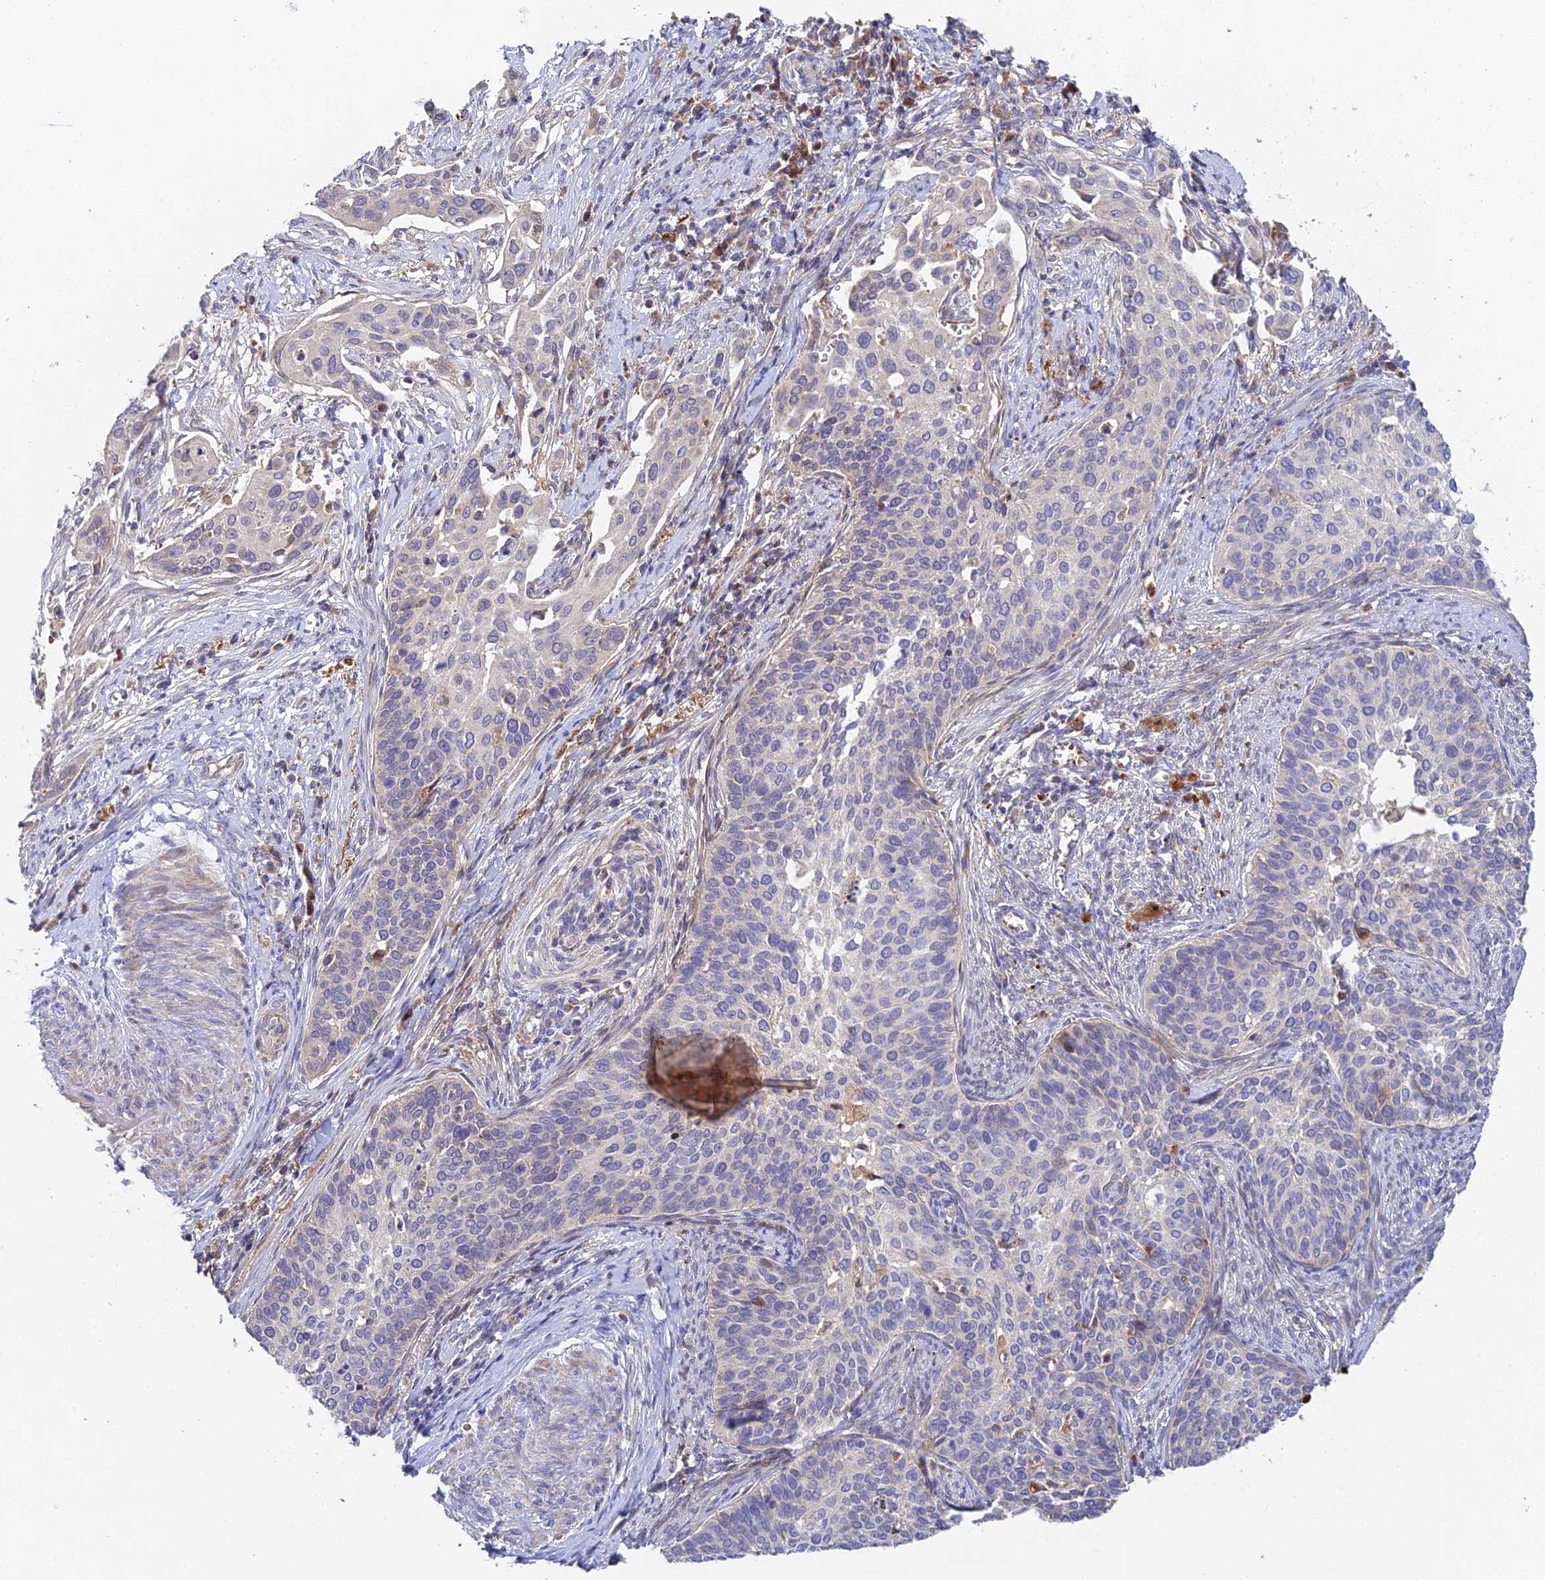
{"staining": {"intensity": "negative", "quantity": "none", "location": "none"}, "tissue": "cervical cancer", "cell_type": "Tumor cells", "image_type": "cancer", "snomed": [{"axis": "morphology", "description": "Squamous cell carcinoma, NOS"}, {"axis": "topography", "description": "Cervix"}], "caption": "Tumor cells show no significant protein staining in squamous cell carcinoma (cervical).", "gene": "FUOM", "patient": {"sex": "female", "age": 44}}